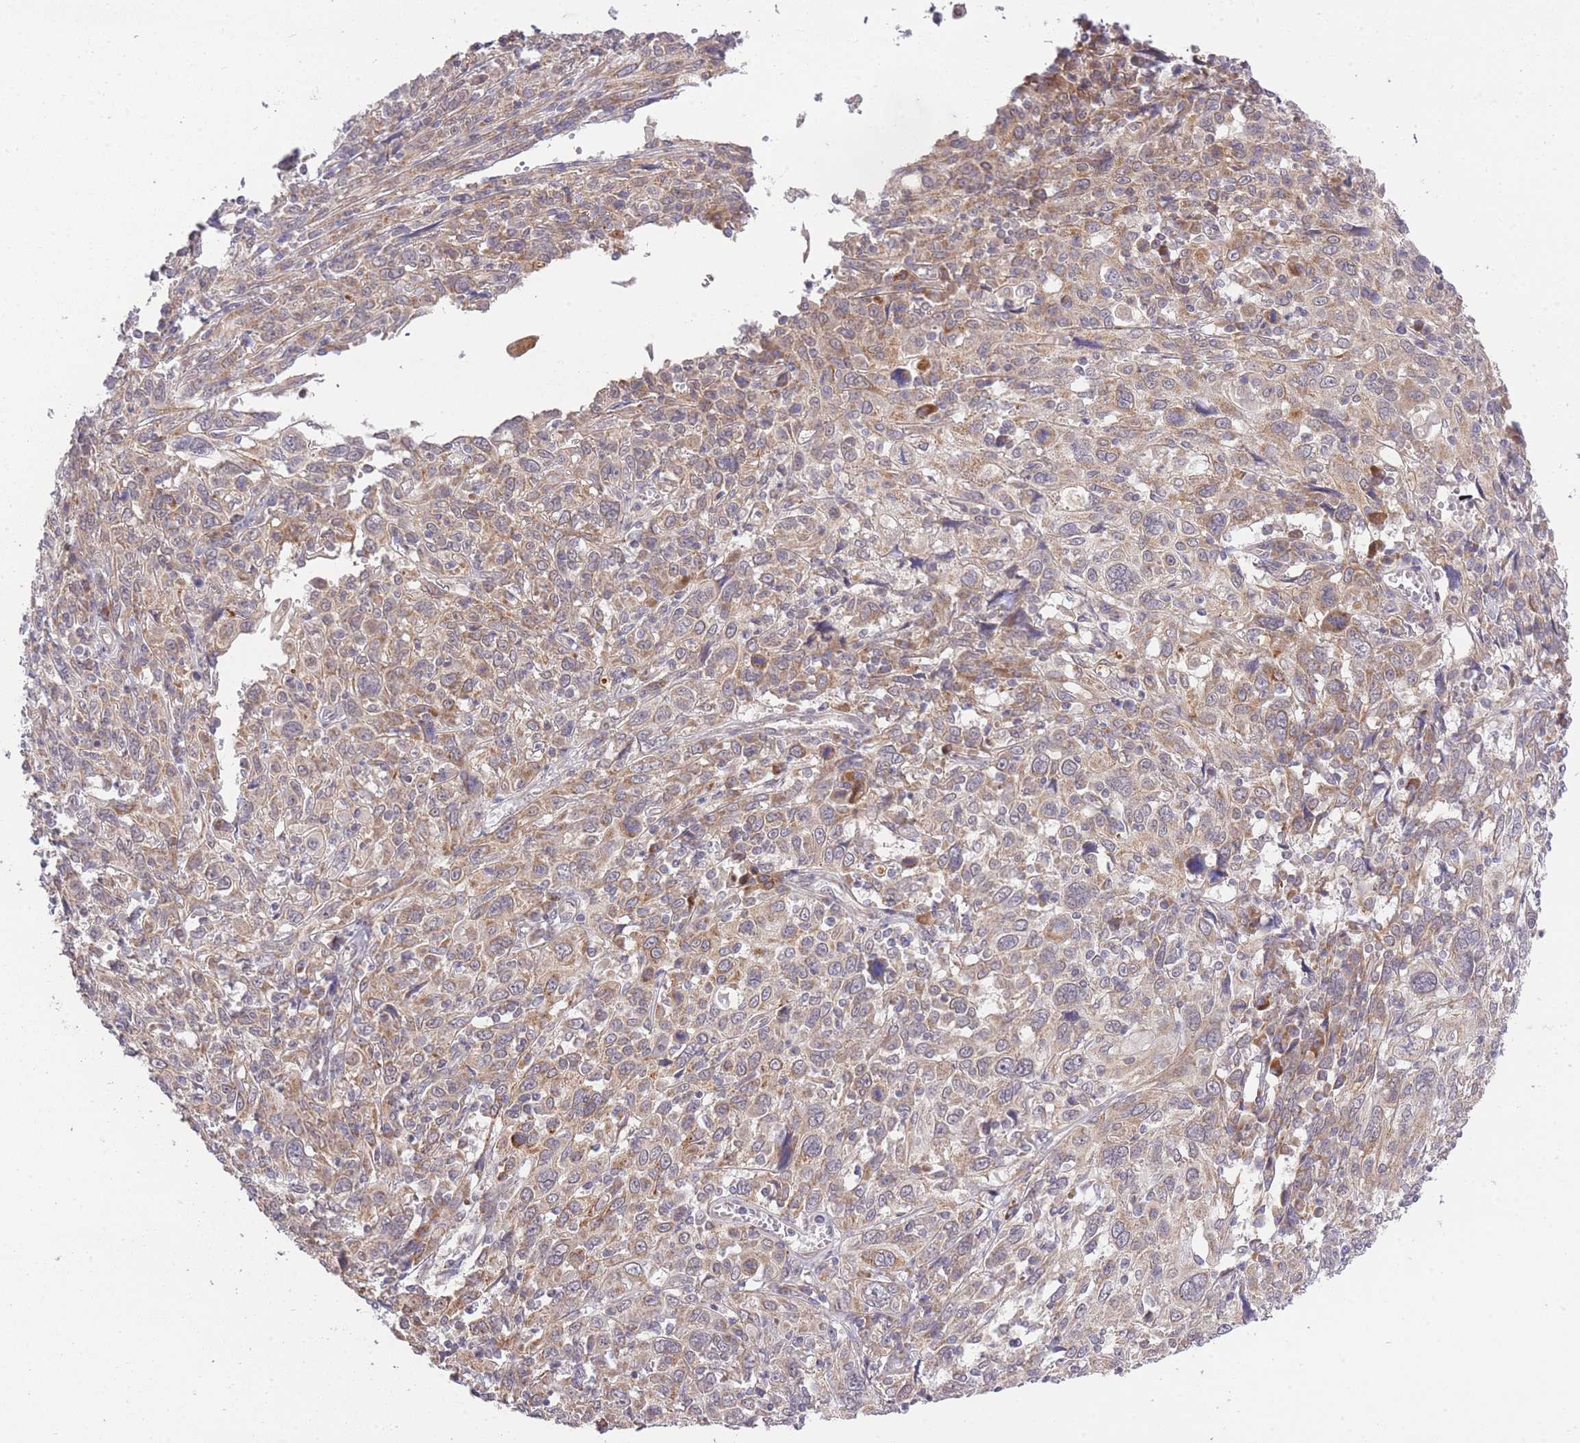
{"staining": {"intensity": "weak", "quantity": "25%-75%", "location": "cytoplasmic/membranous"}, "tissue": "cervical cancer", "cell_type": "Tumor cells", "image_type": "cancer", "snomed": [{"axis": "morphology", "description": "Squamous cell carcinoma, NOS"}, {"axis": "topography", "description": "Cervix"}], "caption": "A micrograph showing weak cytoplasmic/membranous staining in about 25%-75% of tumor cells in squamous cell carcinoma (cervical), as visualized by brown immunohistochemical staining.", "gene": "ELOA2", "patient": {"sex": "female", "age": 46}}